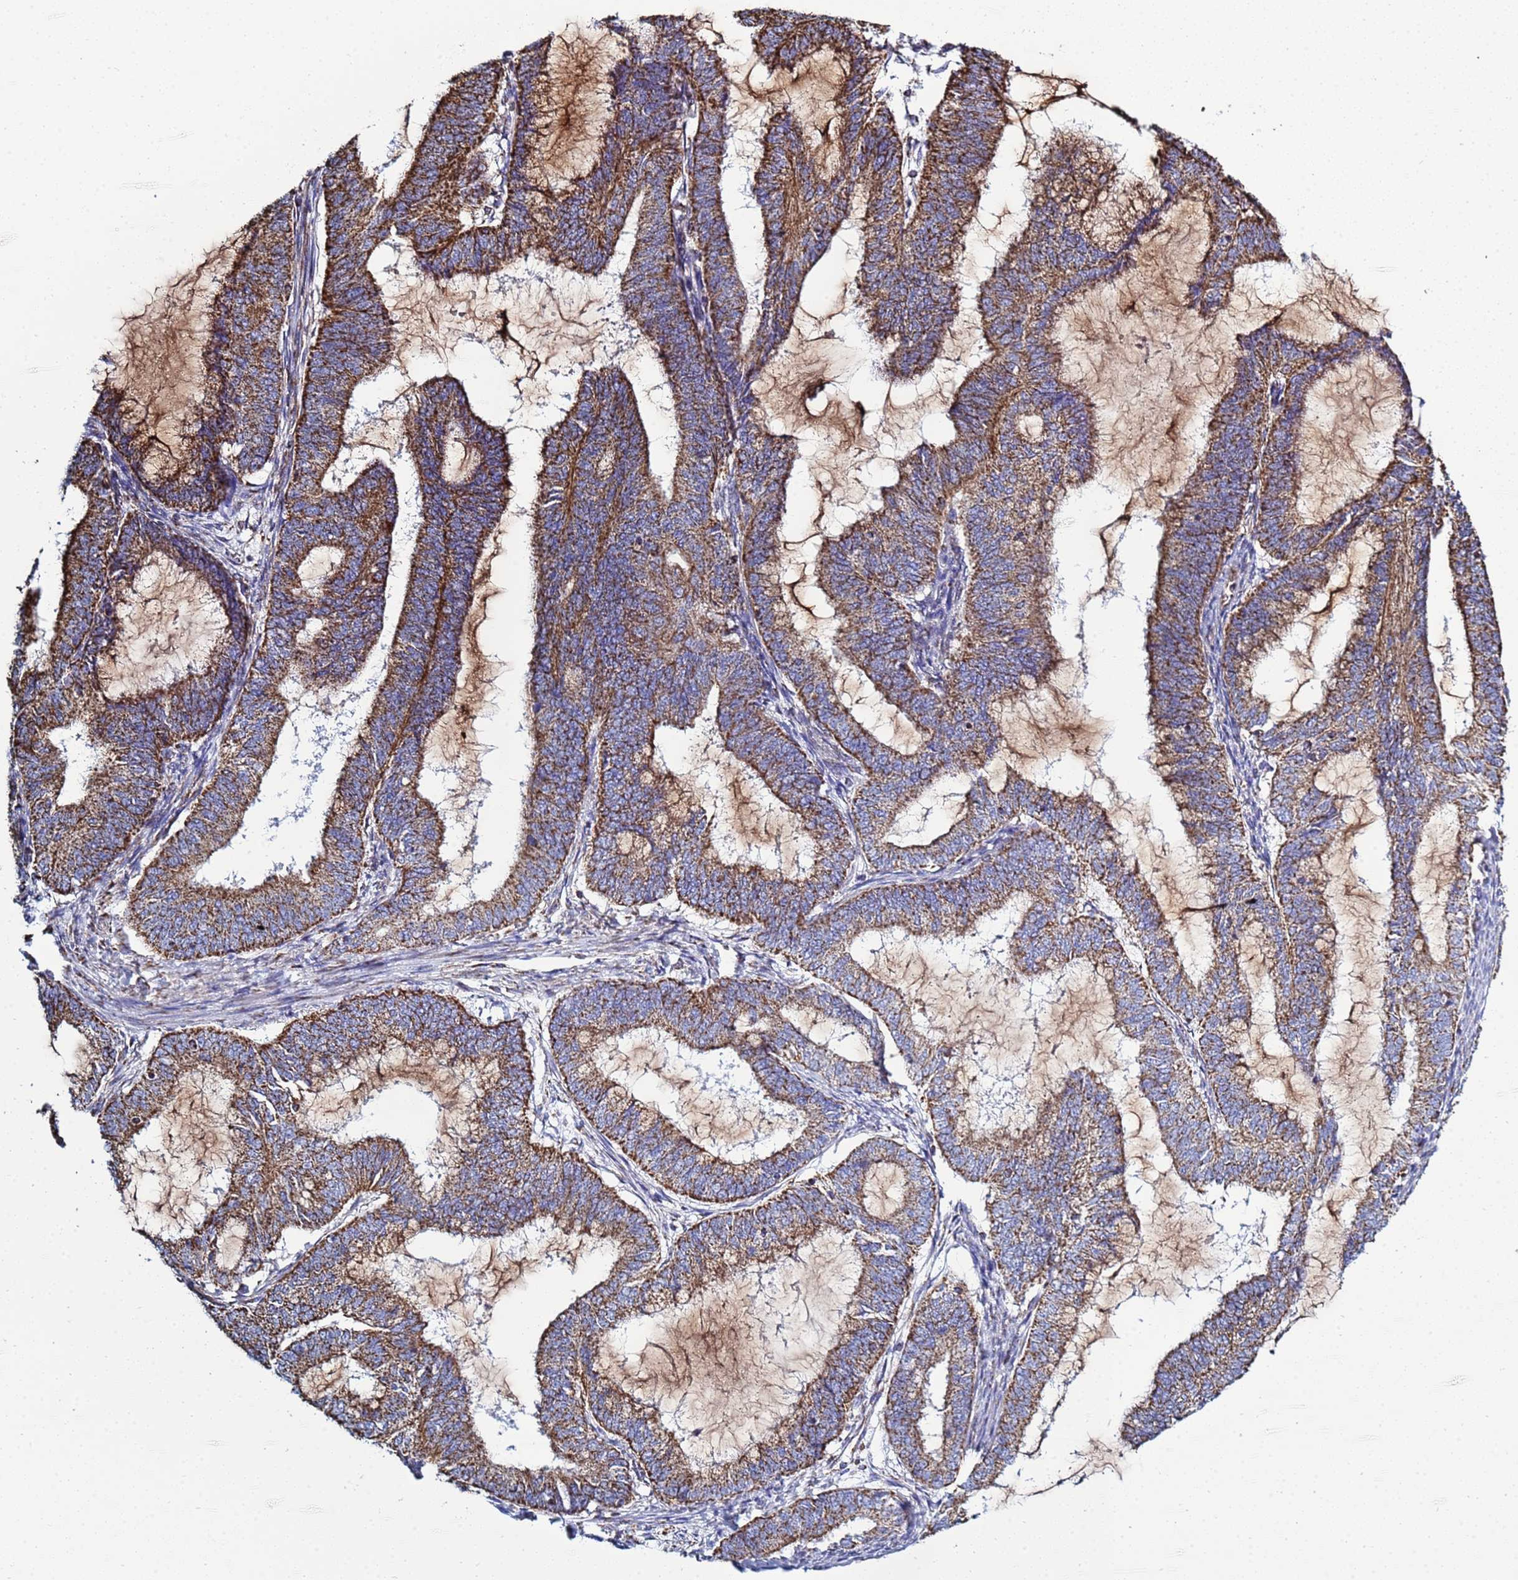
{"staining": {"intensity": "strong", "quantity": ">75%", "location": "cytoplasmic/membranous"}, "tissue": "endometrial cancer", "cell_type": "Tumor cells", "image_type": "cancer", "snomed": [{"axis": "morphology", "description": "Adenocarcinoma, NOS"}, {"axis": "topography", "description": "Endometrium"}], "caption": "Immunohistochemistry (DAB) staining of human adenocarcinoma (endometrial) reveals strong cytoplasmic/membranous protein staining in about >75% of tumor cells. Nuclei are stained in blue.", "gene": "COQ4", "patient": {"sex": "female", "age": 51}}